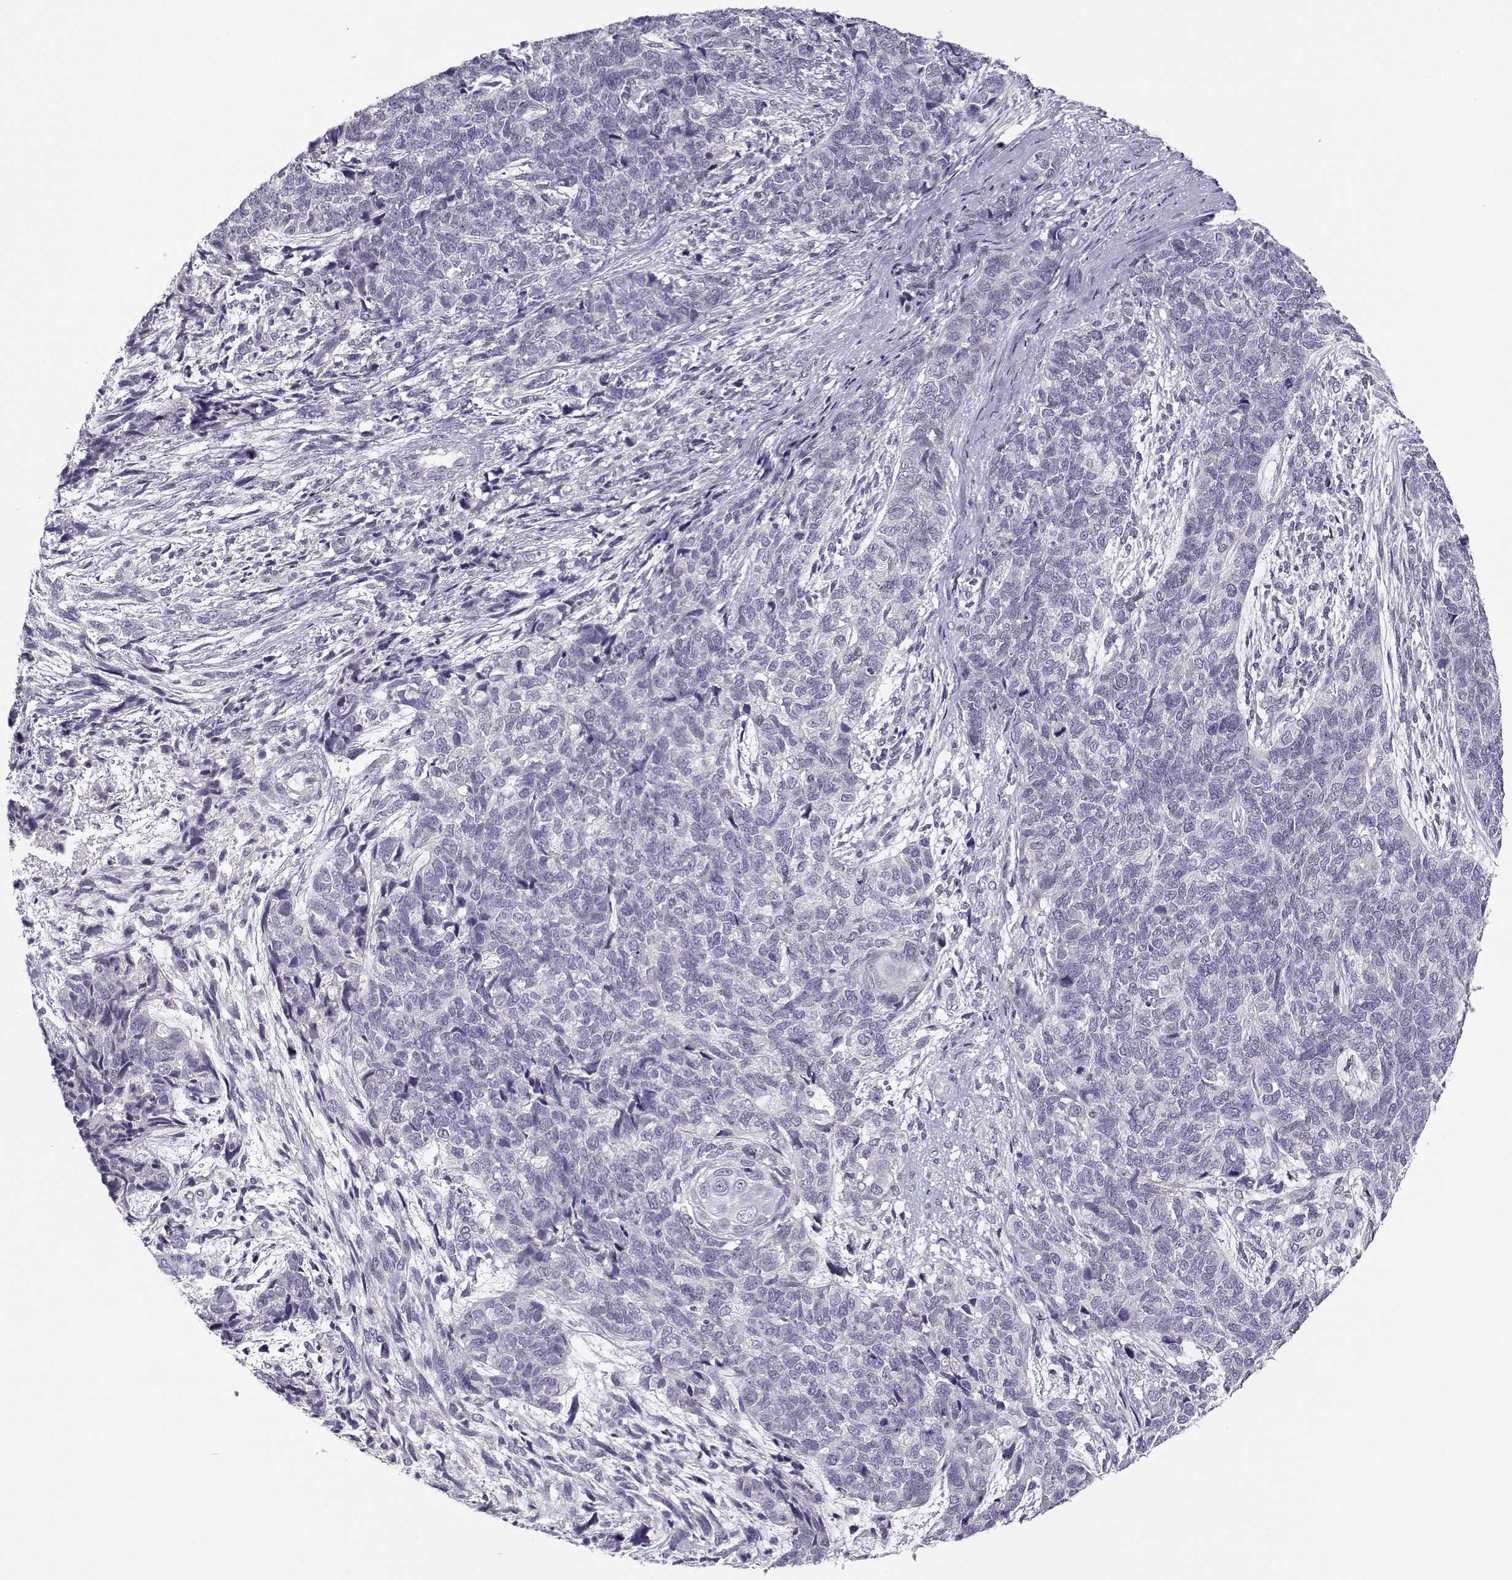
{"staining": {"intensity": "negative", "quantity": "none", "location": "none"}, "tissue": "cervical cancer", "cell_type": "Tumor cells", "image_type": "cancer", "snomed": [{"axis": "morphology", "description": "Squamous cell carcinoma, NOS"}, {"axis": "topography", "description": "Cervix"}], "caption": "Tumor cells are negative for protein expression in human squamous cell carcinoma (cervical).", "gene": "CFAP77", "patient": {"sex": "female", "age": 63}}